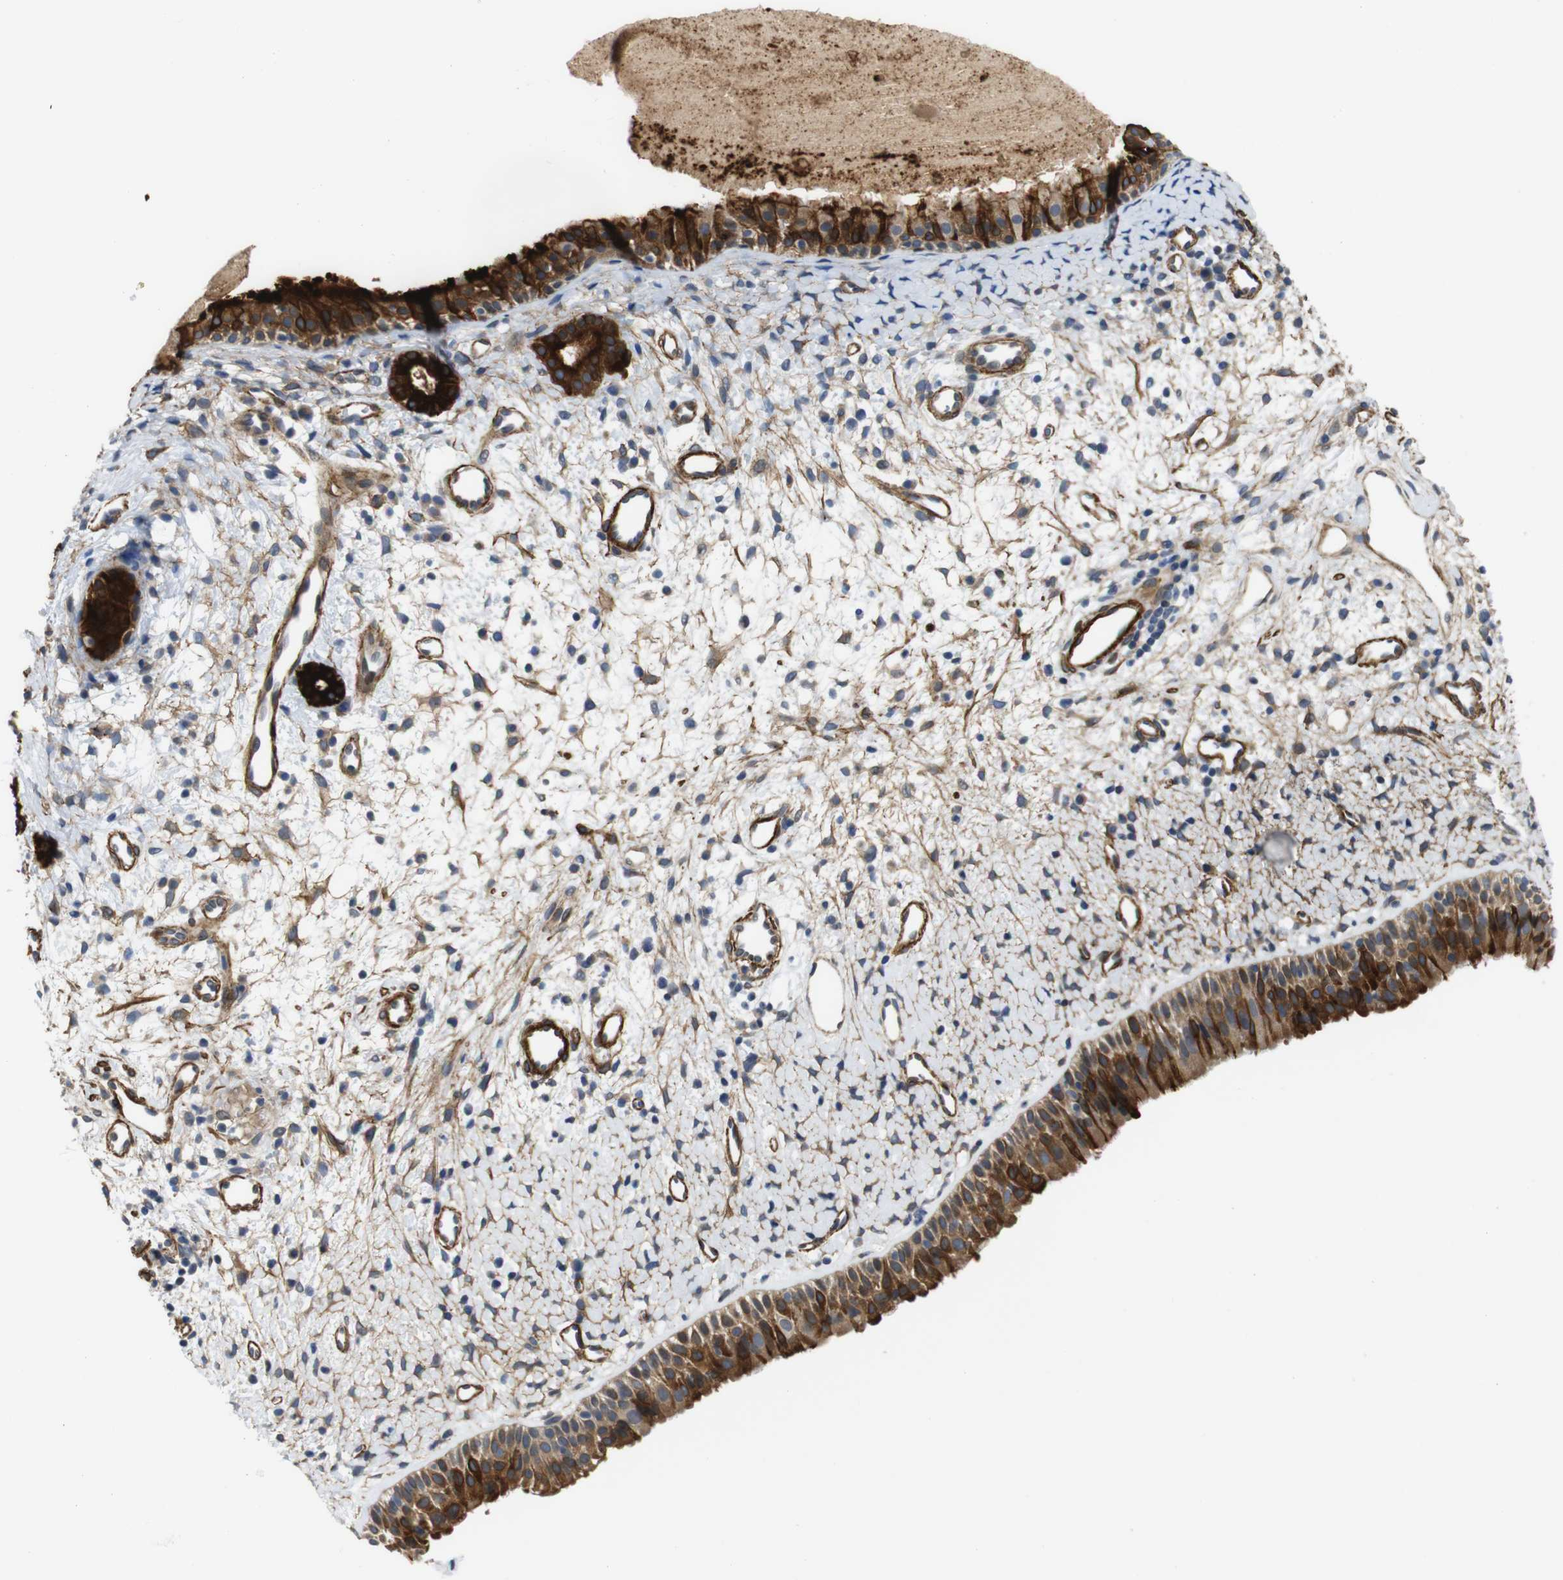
{"staining": {"intensity": "strong", "quantity": ">75%", "location": "cytoplasmic/membranous"}, "tissue": "nasopharynx", "cell_type": "Respiratory epithelial cells", "image_type": "normal", "snomed": [{"axis": "morphology", "description": "Normal tissue, NOS"}, {"axis": "topography", "description": "Nasopharynx"}], "caption": "The histopathology image displays staining of unremarkable nasopharynx, revealing strong cytoplasmic/membranous protein positivity (brown color) within respiratory epithelial cells. Immunohistochemistry (ihc) stains the protein in brown and the nuclei are stained blue.", "gene": "GGT7", "patient": {"sex": "male", "age": 22}}